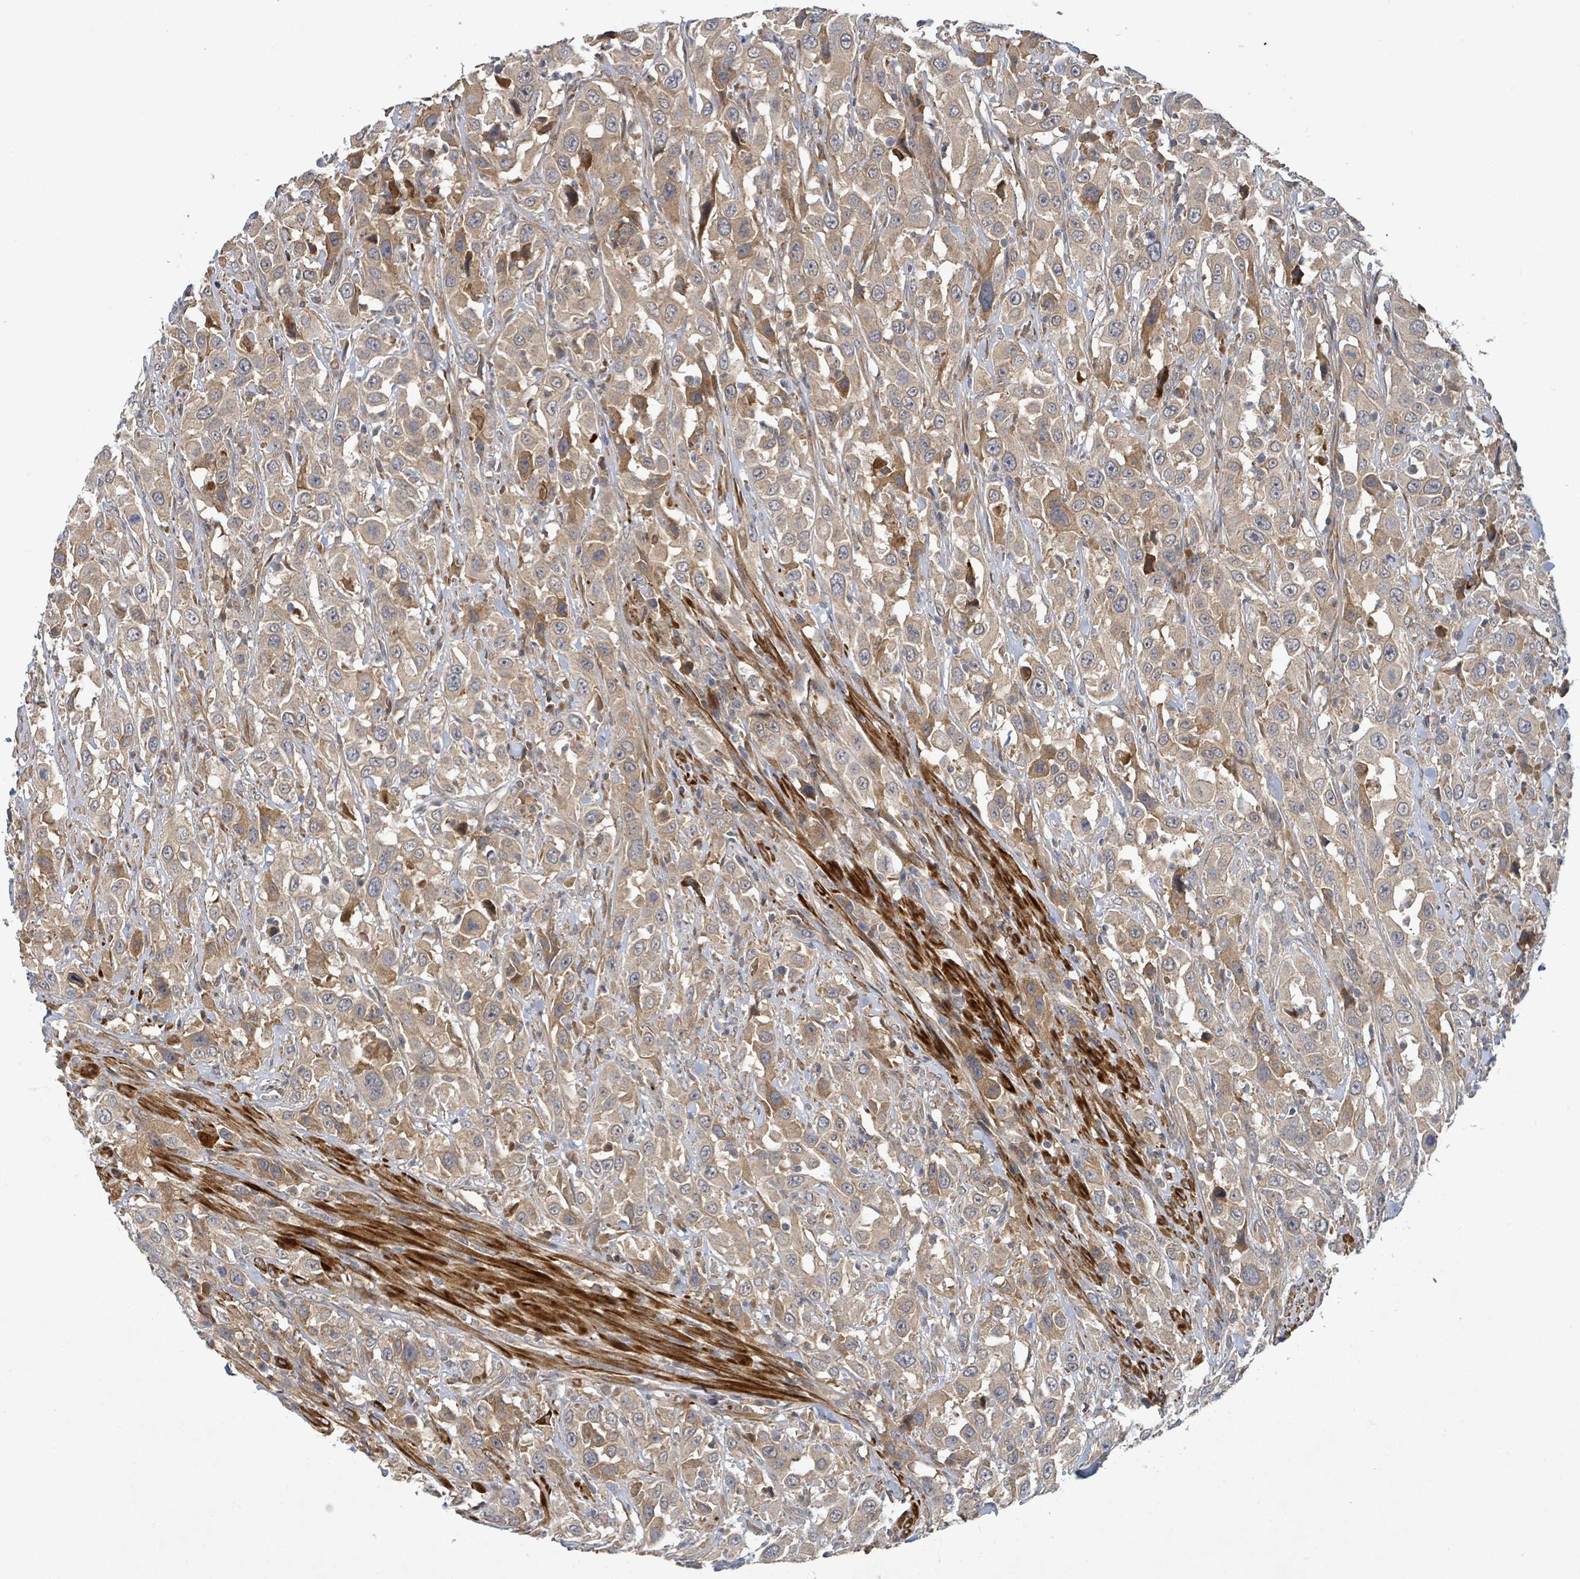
{"staining": {"intensity": "weak", "quantity": ">75%", "location": "cytoplasmic/membranous"}, "tissue": "urothelial cancer", "cell_type": "Tumor cells", "image_type": "cancer", "snomed": [{"axis": "morphology", "description": "Urothelial carcinoma, High grade"}, {"axis": "topography", "description": "Urinary bladder"}], "caption": "A low amount of weak cytoplasmic/membranous staining is present in about >75% of tumor cells in urothelial carcinoma (high-grade) tissue.", "gene": "STARD4", "patient": {"sex": "male", "age": 61}}